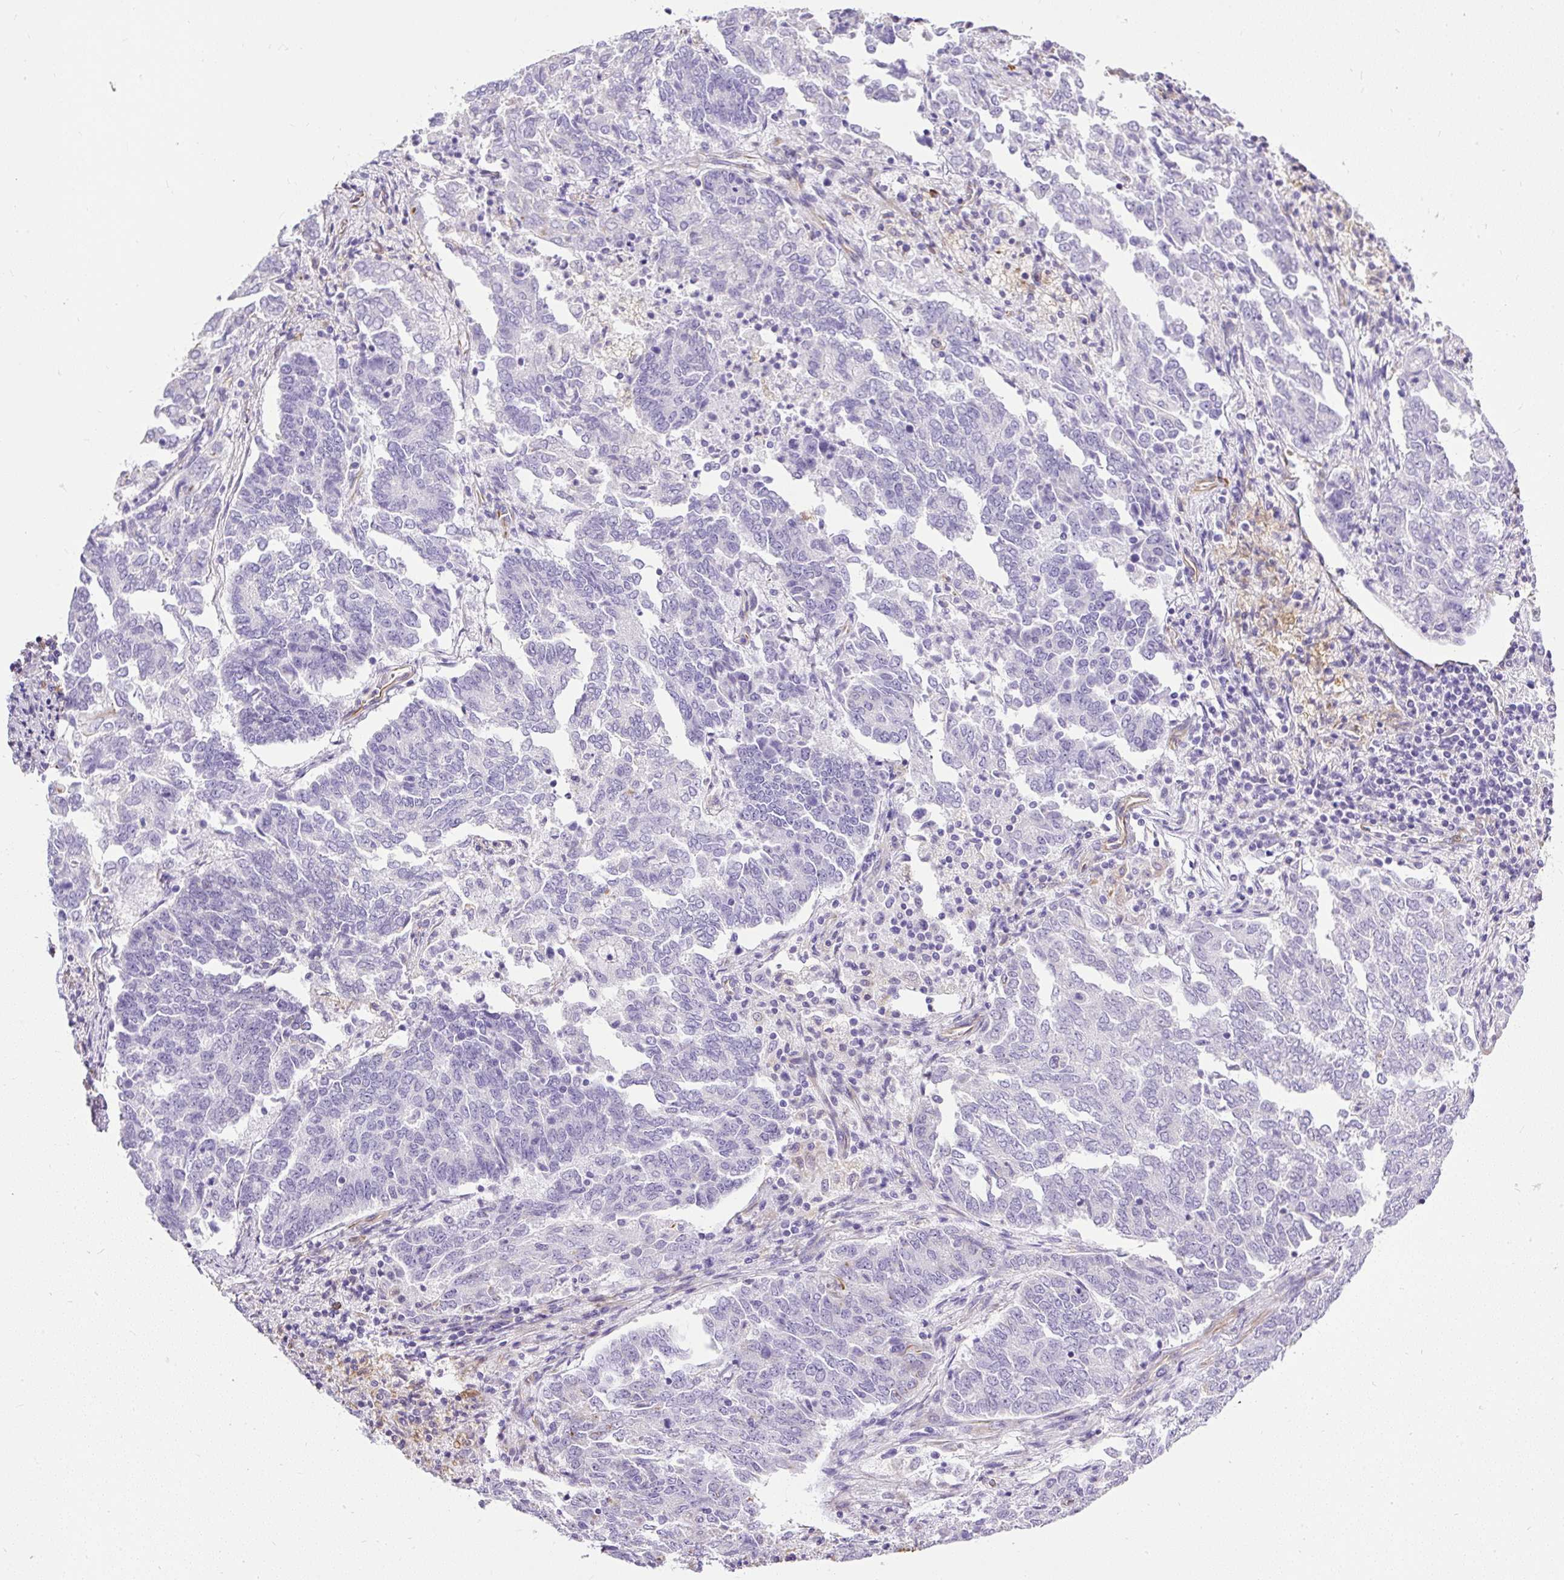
{"staining": {"intensity": "negative", "quantity": "none", "location": "none"}, "tissue": "endometrial cancer", "cell_type": "Tumor cells", "image_type": "cancer", "snomed": [{"axis": "morphology", "description": "Adenocarcinoma, NOS"}, {"axis": "topography", "description": "Endometrium"}], "caption": "The immunohistochemistry (IHC) image has no significant expression in tumor cells of endometrial cancer (adenocarcinoma) tissue.", "gene": "PLS1", "patient": {"sex": "female", "age": 80}}